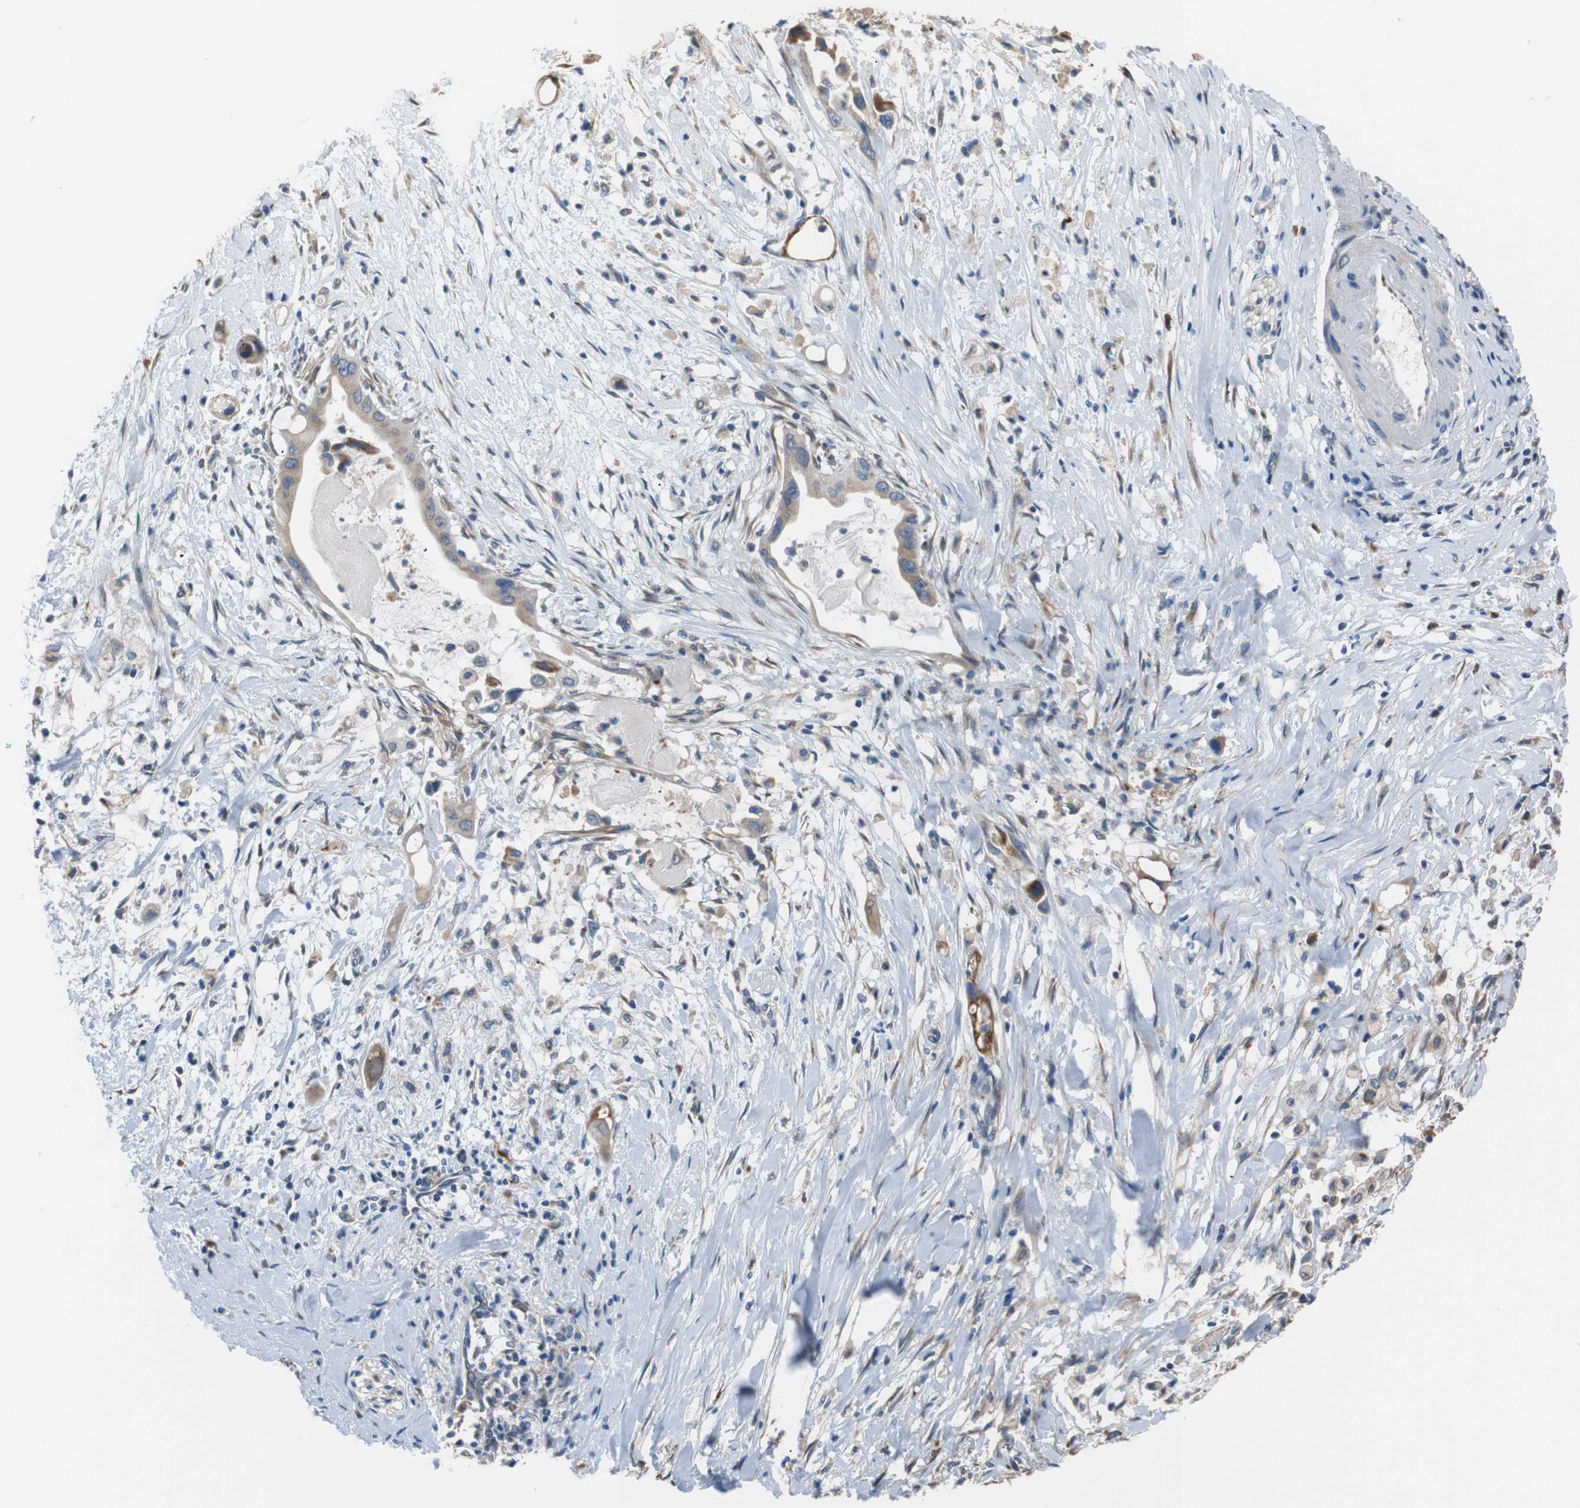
{"staining": {"intensity": "weak", "quantity": ">75%", "location": "cytoplasmic/membranous"}, "tissue": "pancreatic cancer", "cell_type": "Tumor cells", "image_type": "cancer", "snomed": [{"axis": "morphology", "description": "Adenocarcinoma, NOS"}, {"axis": "topography", "description": "Pancreas"}], "caption": "A low amount of weak cytoplasmic/membranous positivity is identified in about >75% of tumor cells in adenocarcinoma (pancreatic) tissue.", "gene": "TMED2", "patient": {"sex": "male", "age": 55}}